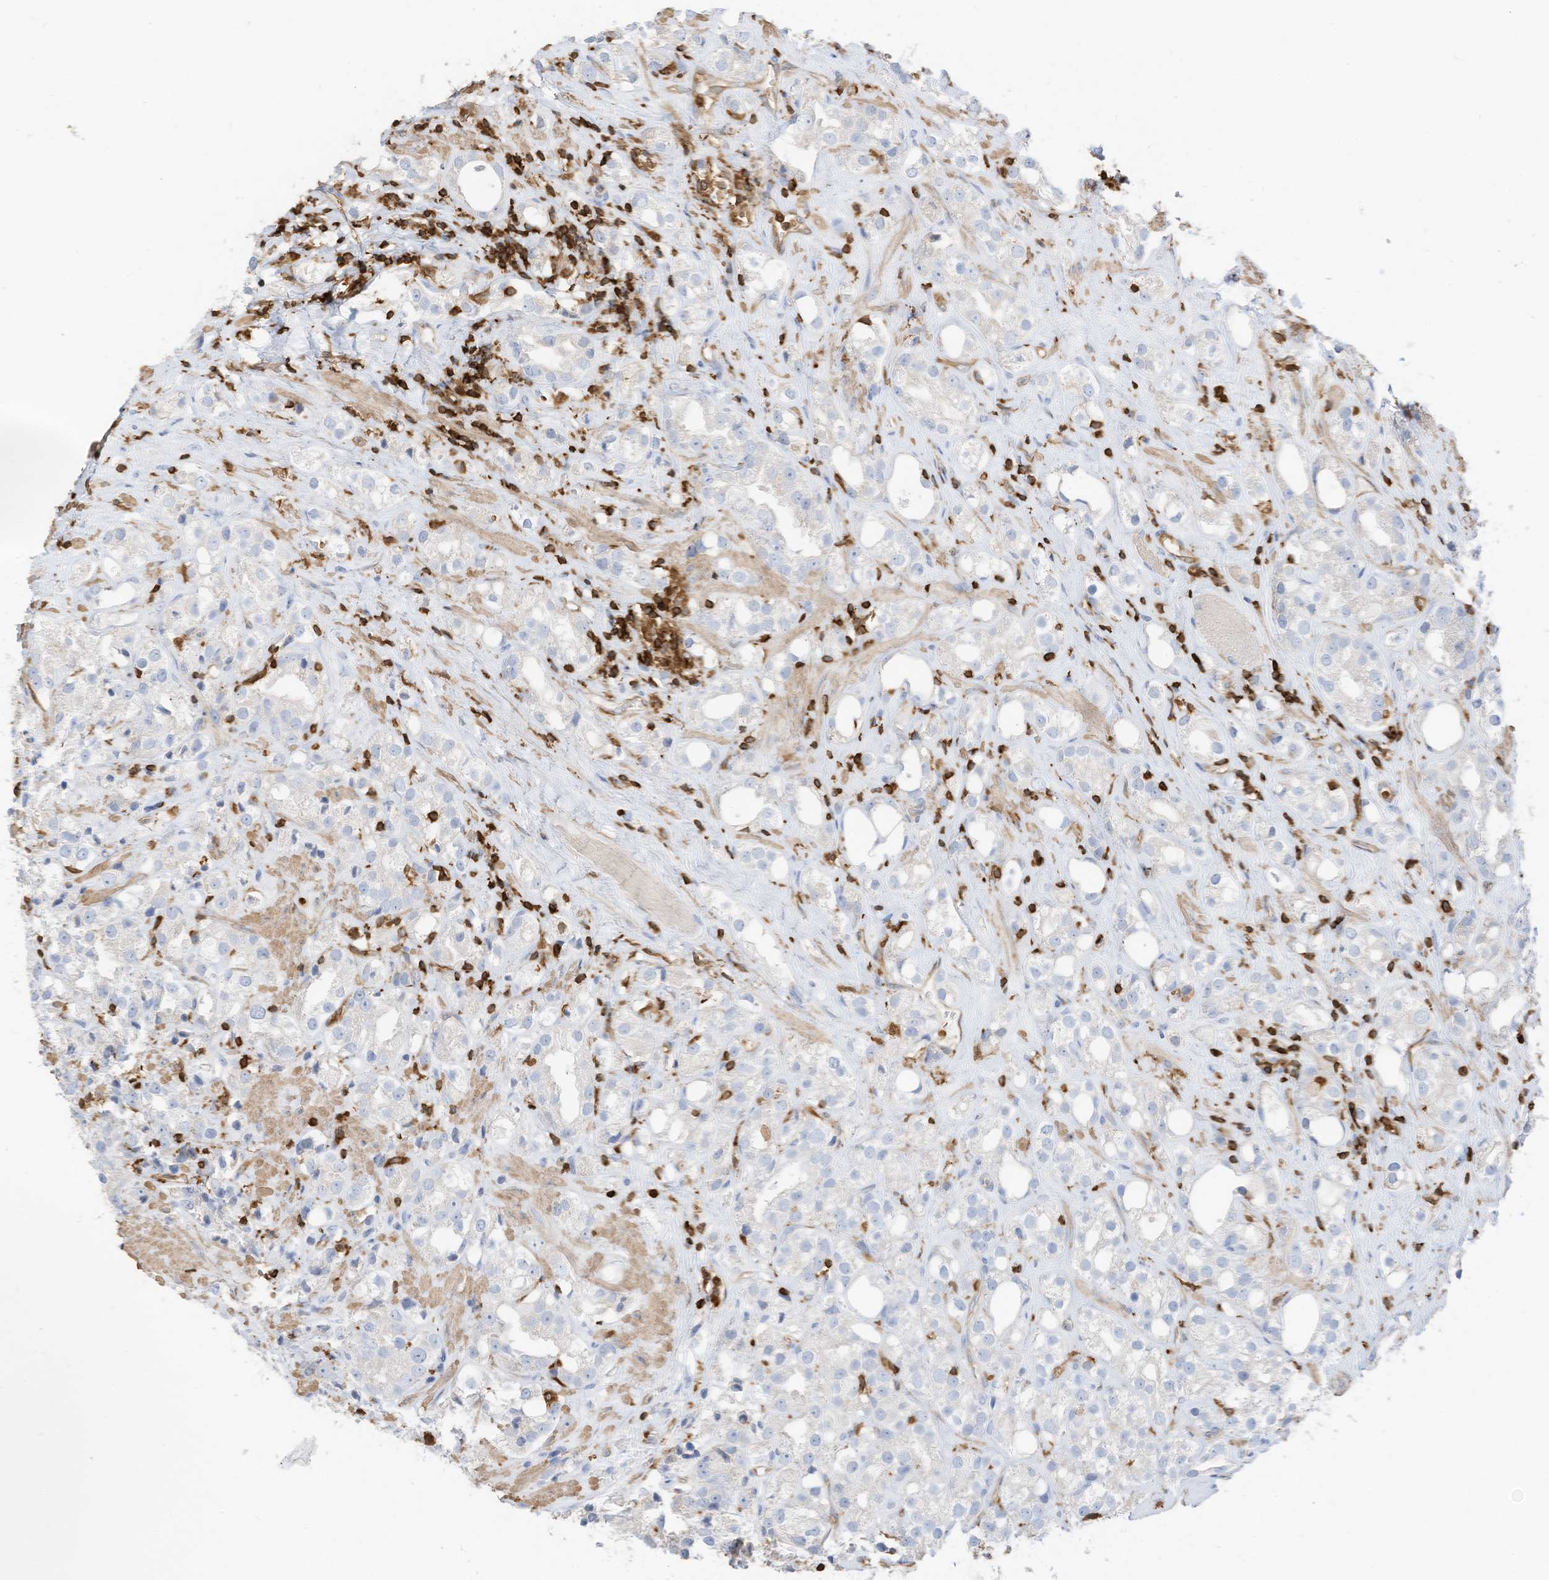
{"staining": {"intensity": "negative", "quantity": "none", "location": "none"}, "tissue": "prostate cancer", "cell_type": "Tumor cells", "image_type": "cancer", "snomed": [{"axis": "morphology", "description": "Adenocarcinoma, NOS"}, {"axis": "topography", "description": "Prostate"}], "caption": "Prostate cancer was stained to show a protein in brown. There is no significant expression in tumor cells.", "gene": "ARHGAP25", "patient": {"sex": "male", "age": 79}}